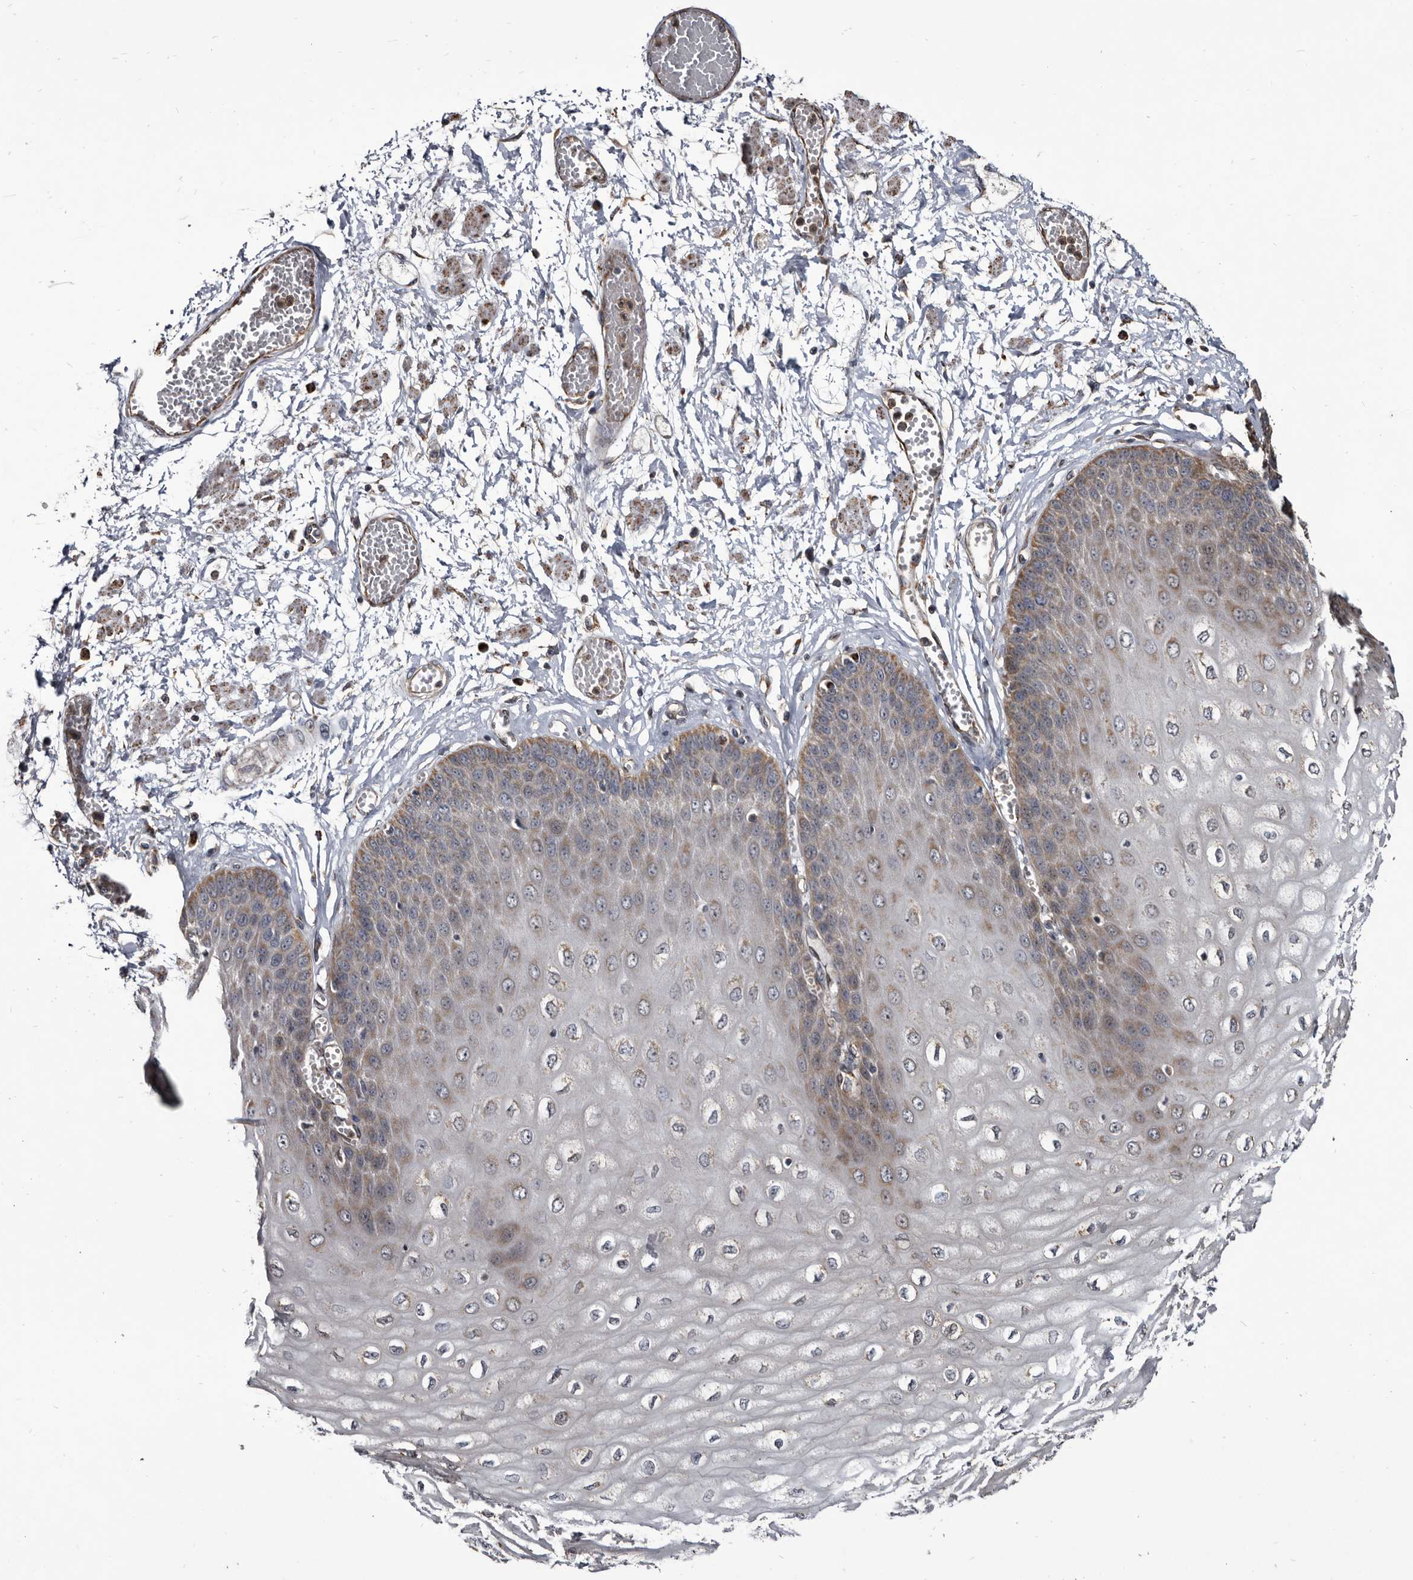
{"staining": {"intensity": "moderate", "quantity": "<25%", "location": "cytoplasmic/membranous"}, "tissue": "esophagus", "cell_type": "Squamous epithelial cells", "image_type": "normal", "snomed": [{"axis": "morphology", "description": "Normal tissue, NOS"}, {"axis": "topography", "description": "Esophagus"}], "caption": "Immunohistochemical staining of normal esophagus shows low levels of moderate cytoplasmic/membranous staining in approximately <25% of squamous epithelial cells. Immunohistochemistry stains the protein of interest in brown and the nuclei are stained blue.", "gene": "CTSA", "patient": {"sex": "male", "age": 60}}